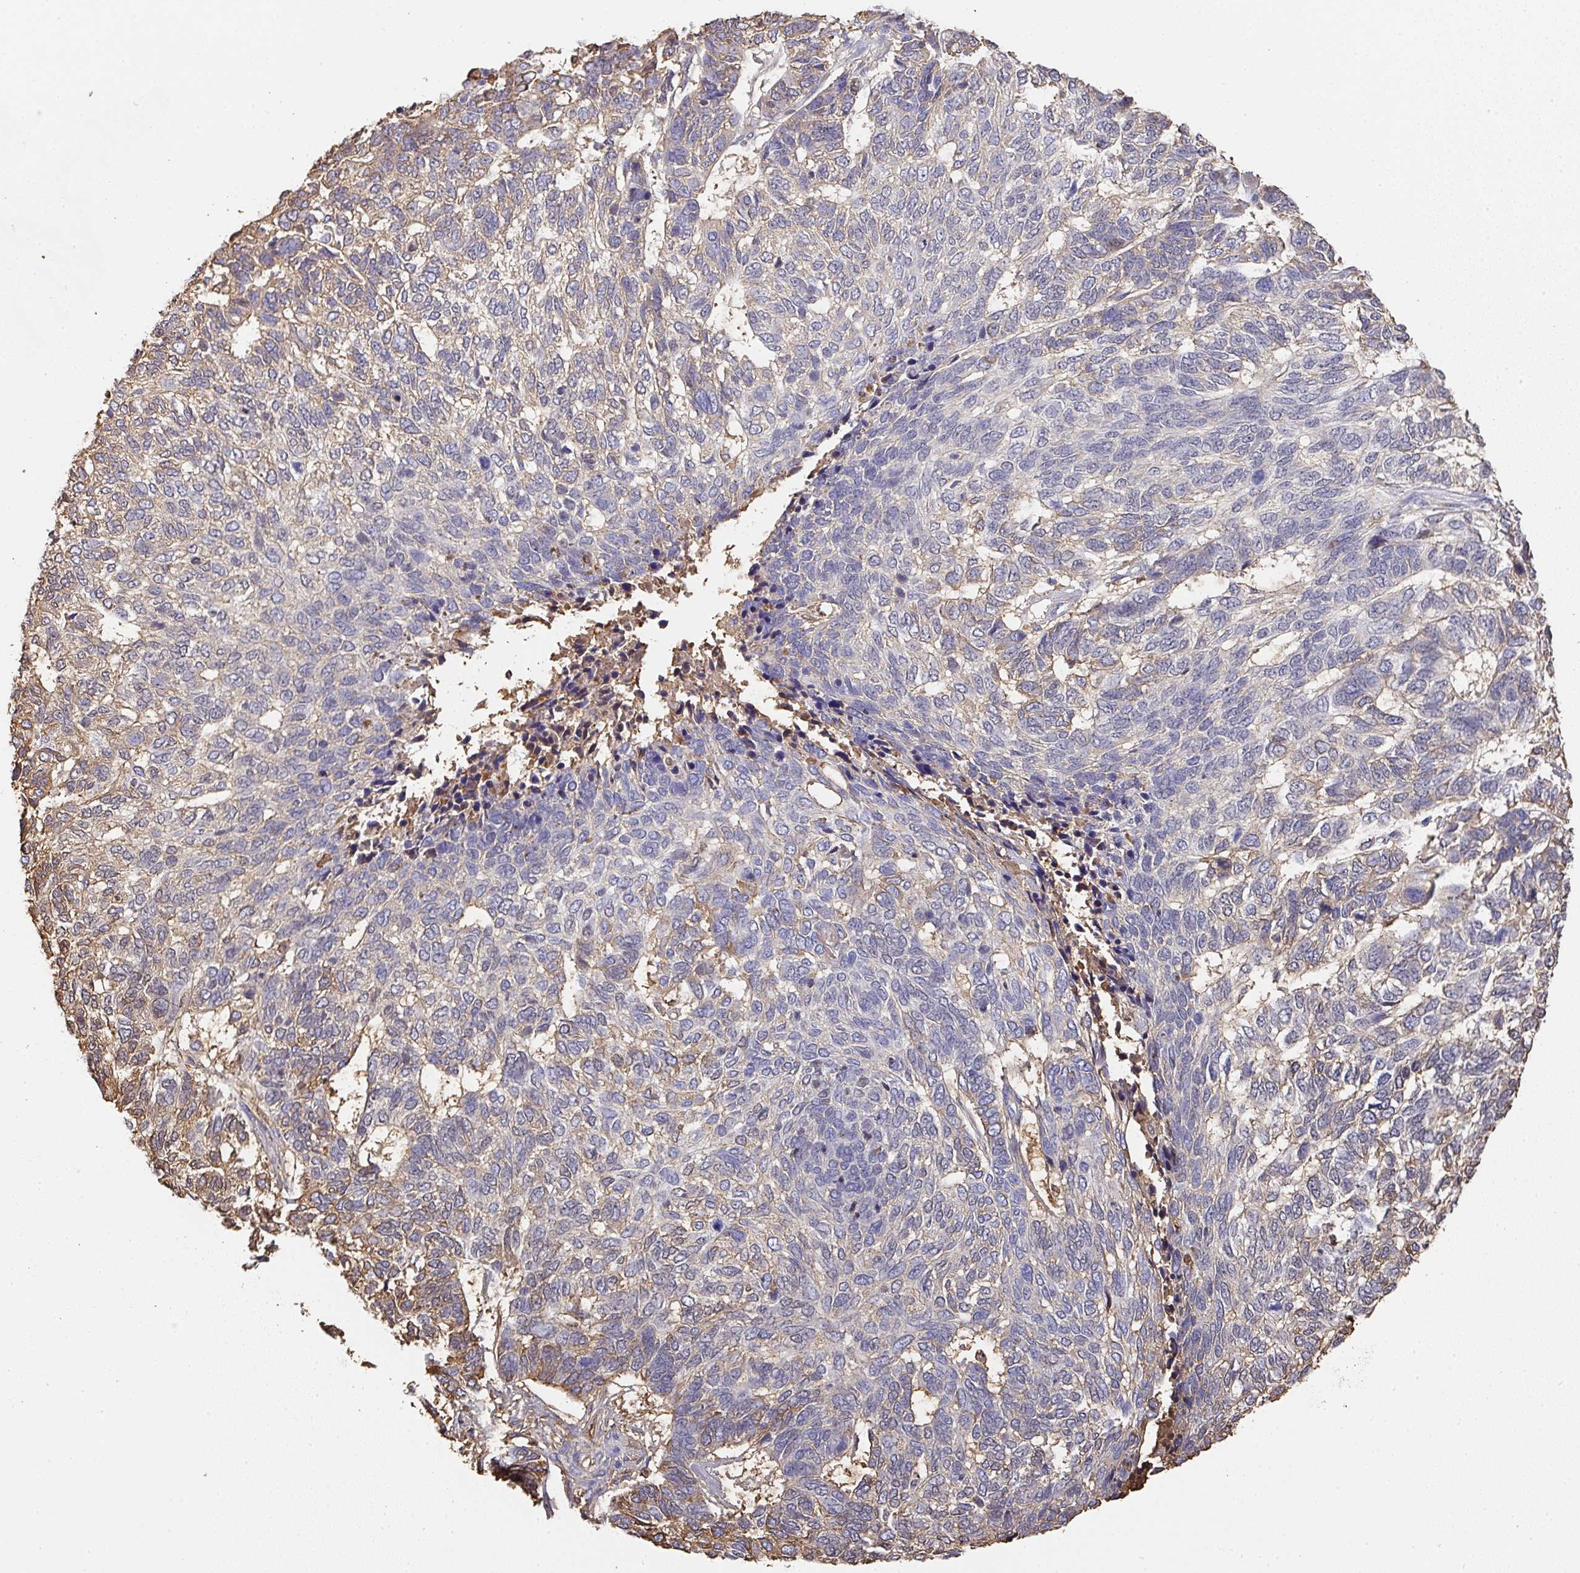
{"staining": {"intensity": "moderate", "quantity": "<25%", "location": "cytoplasmic/membranous"}, "tissue": "skin cancer", "cell_type": "Tumor cells", "image_type": "cancer", "snomed": [{"axis": "morphology", "description": "Basal cell carcinoma"}, {"axis": "topography", "description": "Skin"}], "caption": "Immunohistochemical staining of human skin cancer (basal cell carcinoma) displays moderate cytoplasmic/membranous protein staining in approximately <25% of tumor cells.", "gene": "ALB", "patient": {"sex": "female", "age": 65}}